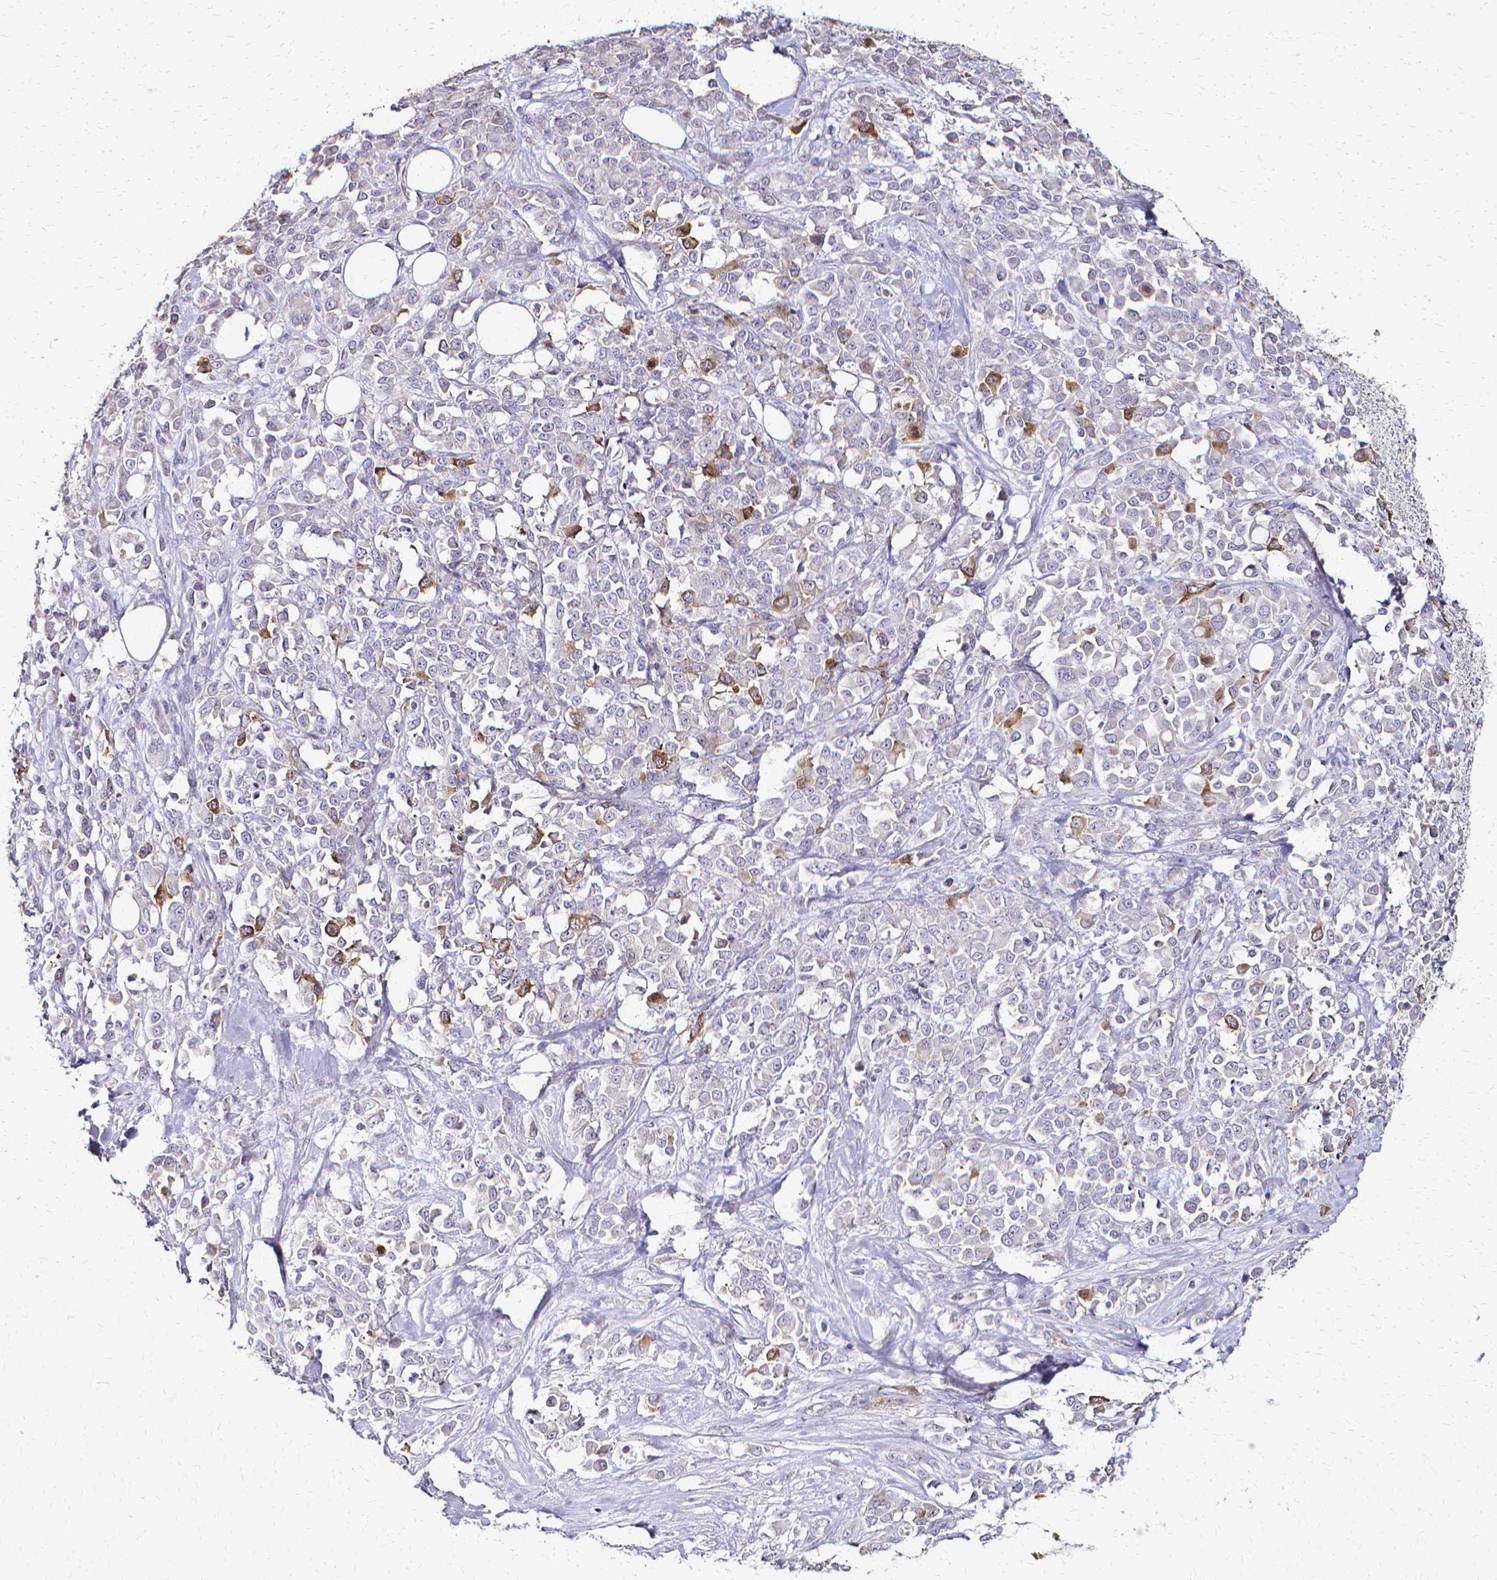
{"staining": {"intensity": "moderate", "quantity": "25%-75%", "location": "cytoplasmic/membranous"}, "tissue": "stomach cancer", "cell_type": "Tumor cells", "image_type": "cancer", "snomed": [{"axis": "morphology", "description": "Adenocarcinoma, NOS"}, {"axis": "topography", "description": "Stomach"}], "caption": "Protein expression analysis of stomach cancer (adenocarcinoma) displays moderate cytoplasmic/membranous staining in about 25%-75% of tumor cells.", "gene": "CCNB1", "patient": {"sex": "female", "age": 76}}